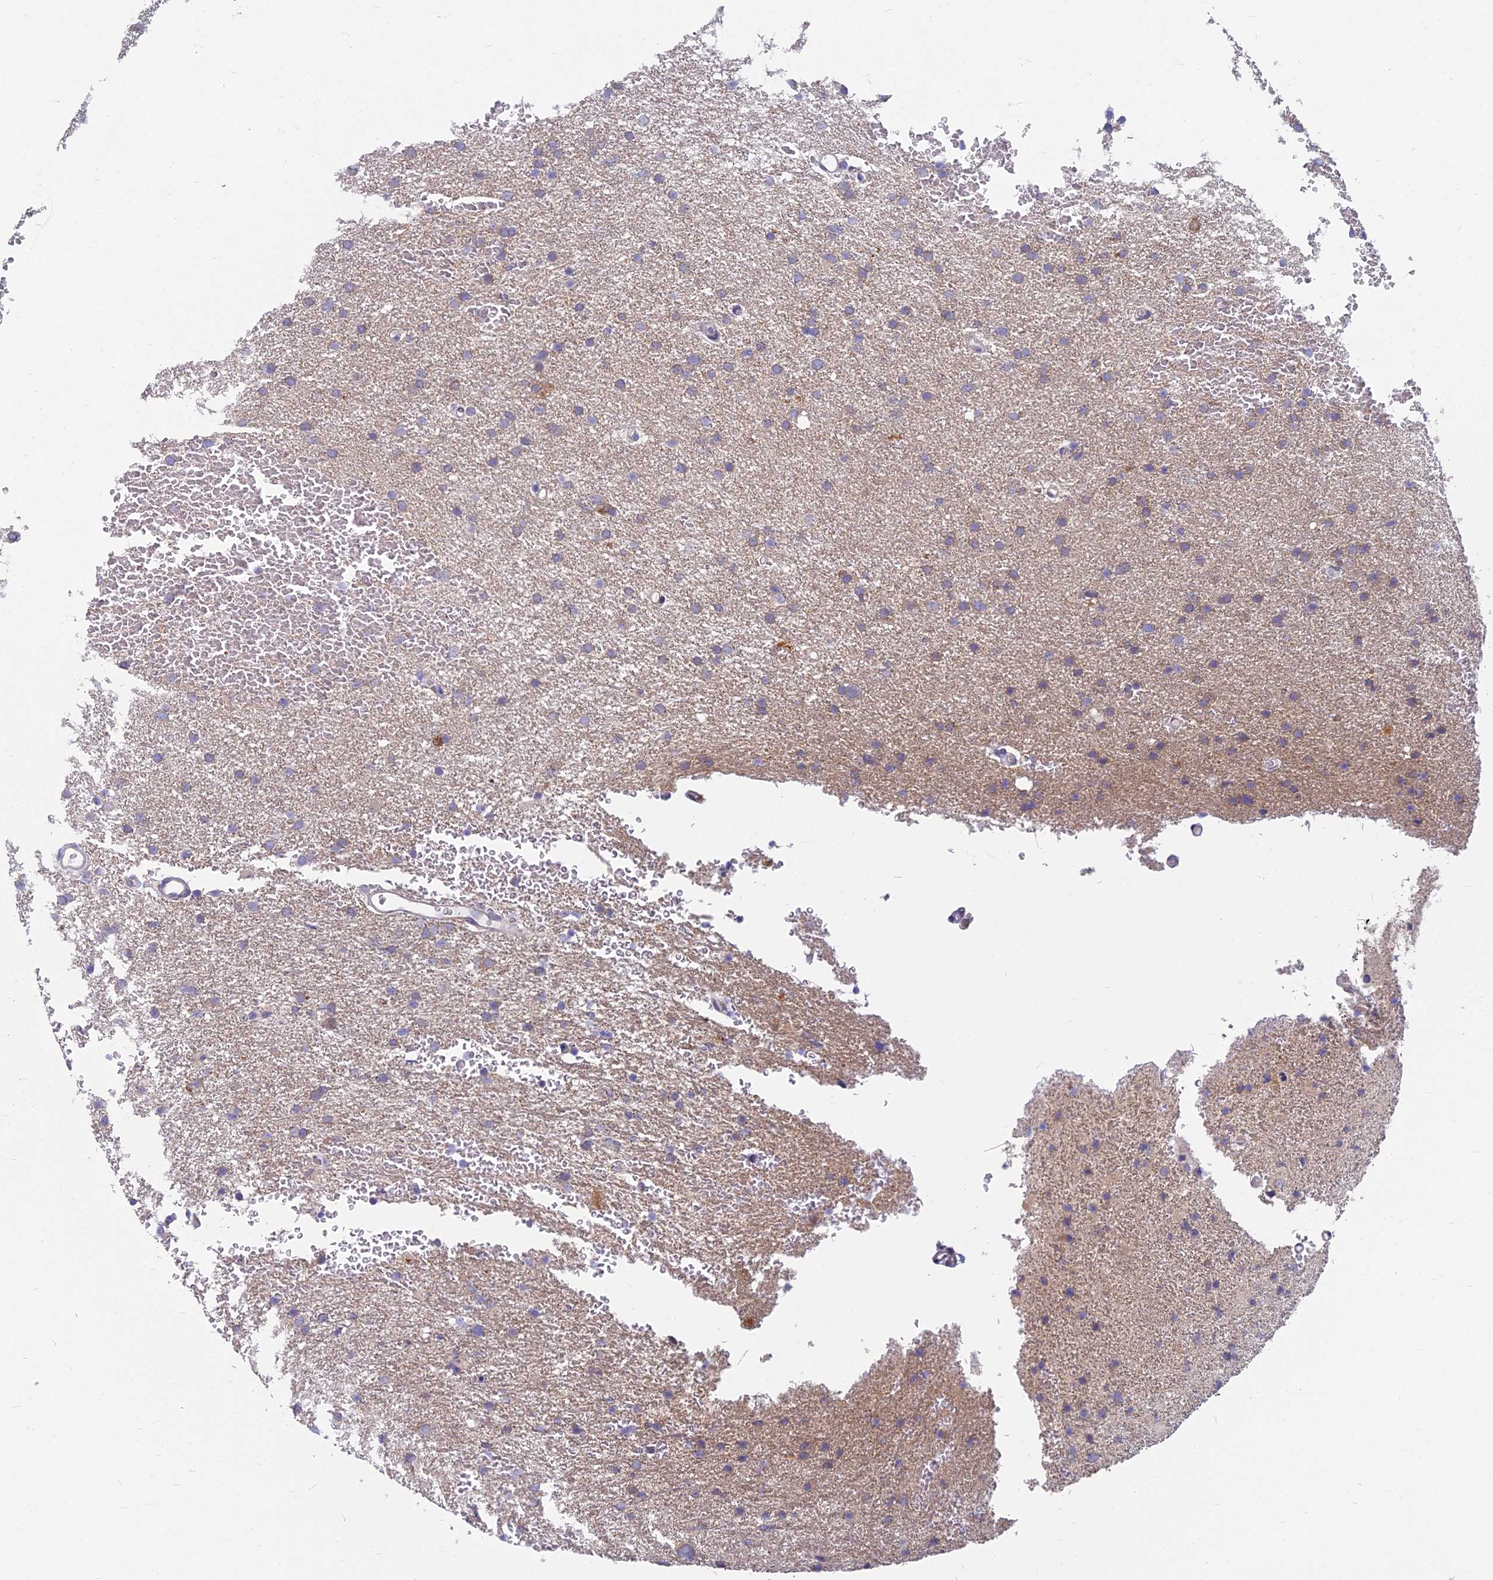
{"staining": {"intensity": "weak", "quantity": "<25%", "location": "cytoplasmic/membranous"}, "tissue": "glioma", "cell_type": "Tumor cells", "image_type": "cancer", "snomed": [{"axis": "morphology", "description": "Glioma, malignant, High grade"}, {"axis": "topography", "description": "Cerebral cortex"}], "caption": "Tumor cells are negative for brown protein staining in malignant glioma (high-grade). Brightfield microscopy of immunohistochemistry (IHC) stained with DAB (3,3'-diaminobenzidine) (brown) and hematoxylin (blue), captured at high magnification.", "gene": "COX20", "patient": {"sex": "female", "age": 36}}